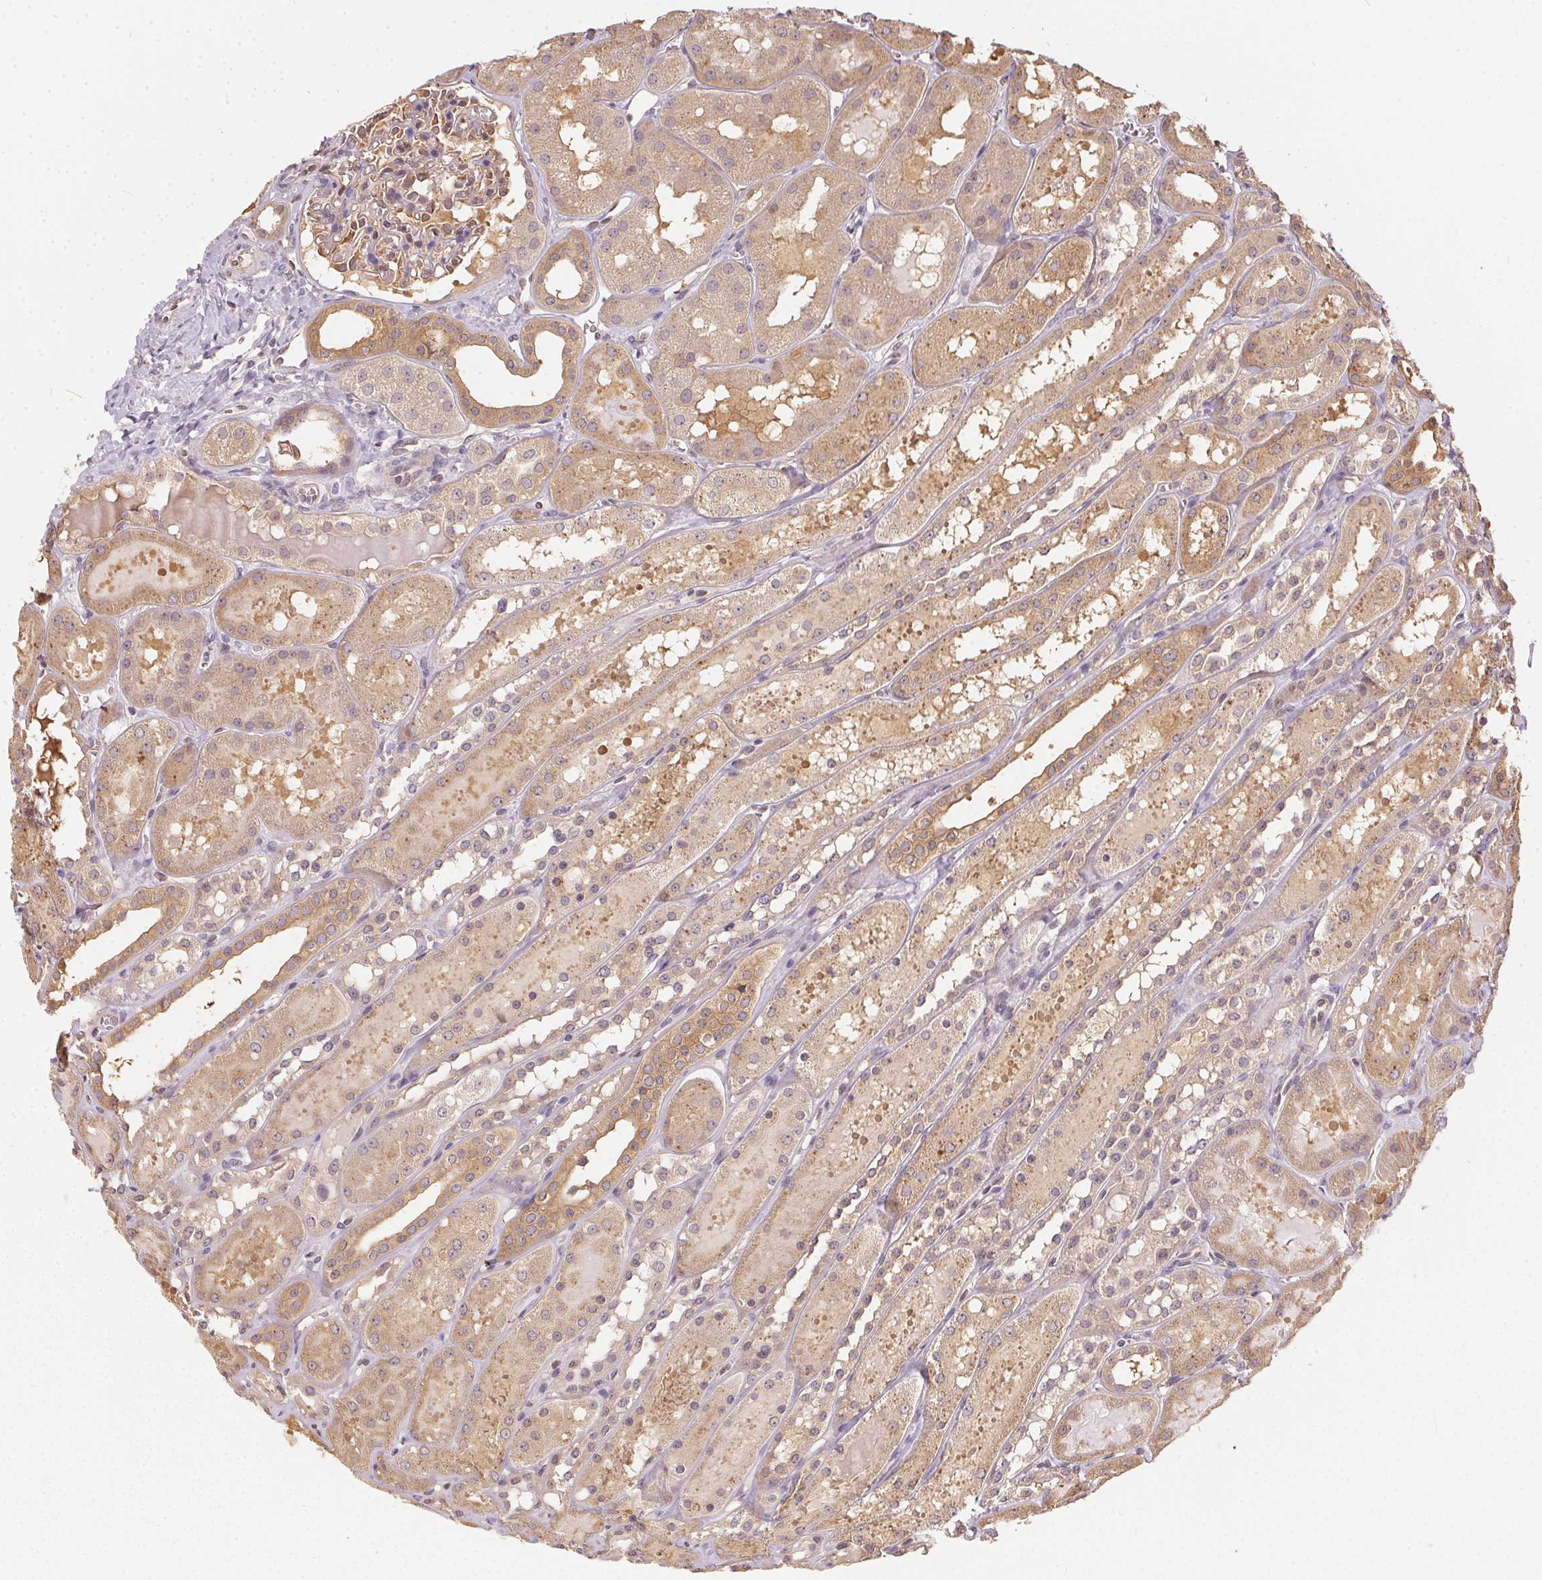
{"staining": {"intensity": "weak", "quantity": "<25%", "location": "cytoplasmic/membranous"}, "tissue": "kidney", "cell_type": "Cells in glomeruli", "image_type": "normal", "snomed": [{"axis": "morphology", "description": "Normal tissue, NOS"}, {"axis": "topography", "description": "Kidney"}, {"axis": "topography", "description": "Urinary bladder"}], "caption": "The photomicrograph displays no significant expression in cells in glomeruli of kidney. Brightfield microscopy of IHC stained with DAB (3,3'-diaminobenzidine) (brown) and hematoxylin (blue), captured at high magnification.", "gene": "BLMH", "patient": {"sex": "male", "age": 16}}